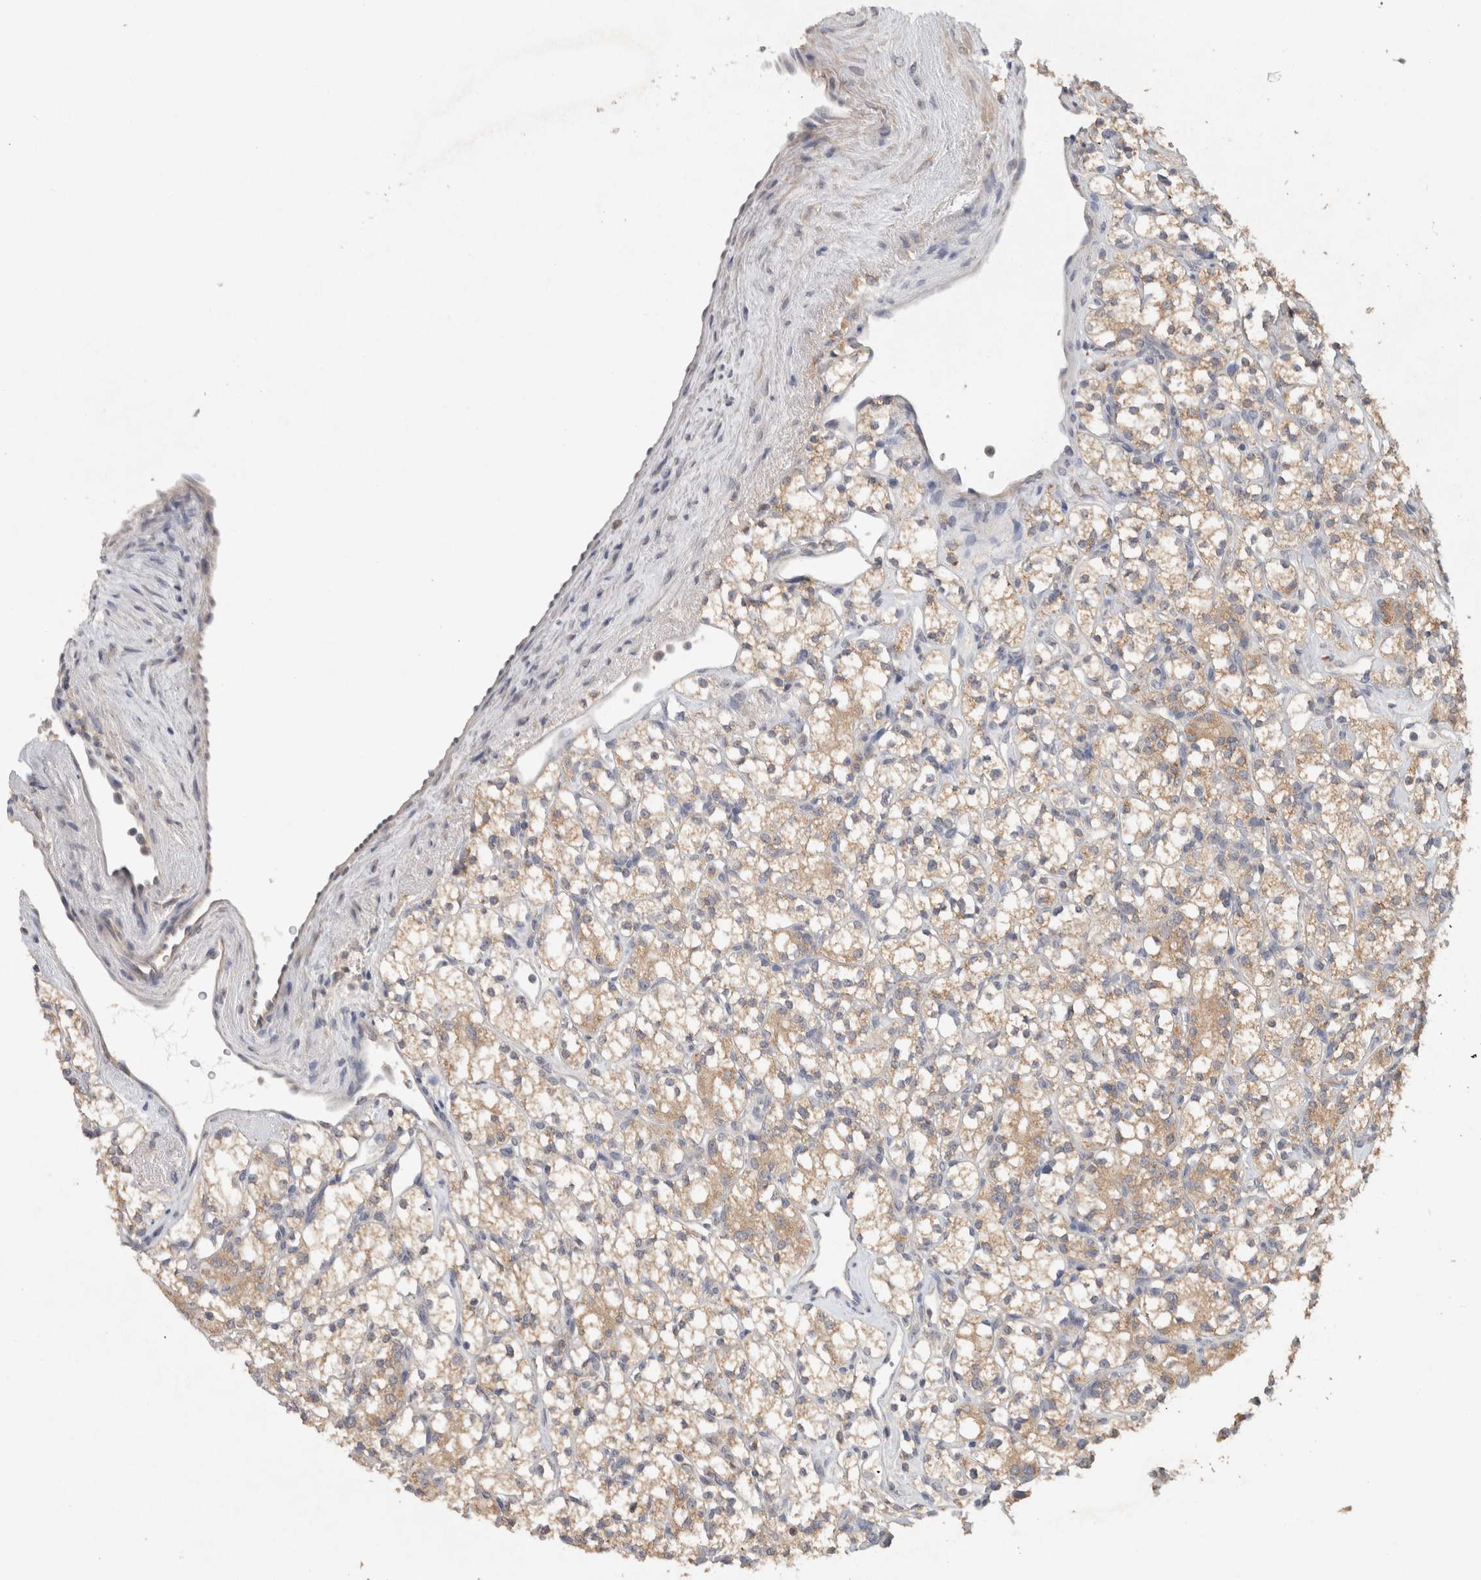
{"staining": {"intensity": "moderate", "quantity": ">75%", "location": "cytoplasmic/membranous"}, "tissue": "renal cancer", "cell_type": "Tumor cells", "image_type": "cancer", "snomed": [{"axis": "morphology", "description": "Adenocarcinoma, NOS"}, {"axis": "topography", "description": "Kidney"}], "caption": "Moderate cytoplasmic/membranous expression is identified in about >75% of tumor cells in adenocarcinoma (renal).", "gene": "RAB14", "patient": {"sex": "male", "age": 77}}